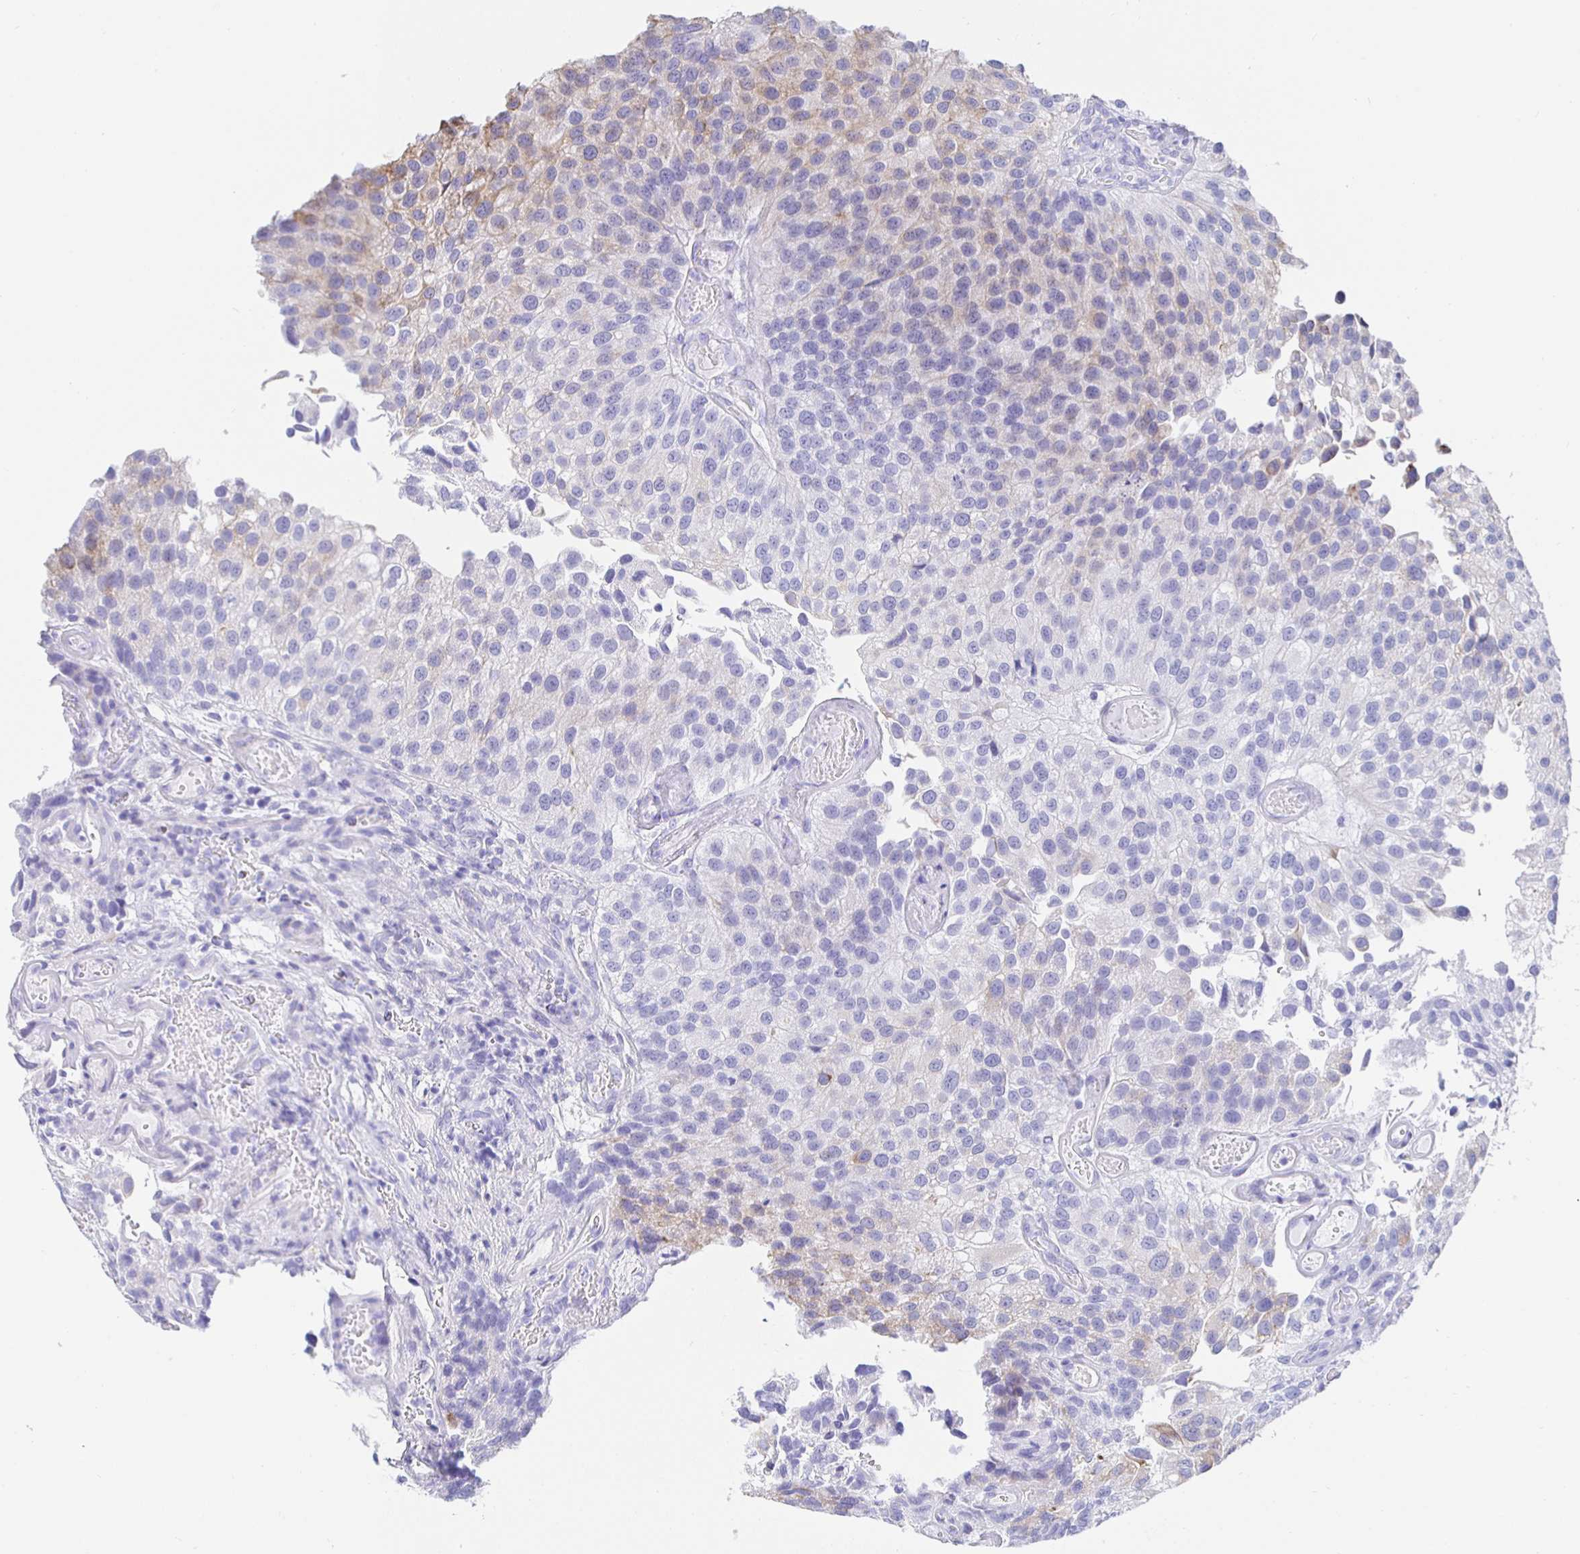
{"staining": {"intensity": "weak", "quantity": "<25%", "location": "cytoplasmic/membranous"}, "tissue": "urothelial cancer", "cell_type": "Tumor cells", "image_type": "cancer", "snomed": [{"axis": "morphology", "description": "Urothelial carcinoma, NOS"}, {"axis": "topography", "description": "Urinary bladder"}], "caption": "Tumor cells are negative for brown protein staining in transitional cell carcinoma. (DAB IHC visualized using brightfield microscopy, high magnification).", "gene": "HSPA4L", "patient": {"sex": "male", "age": 87}}